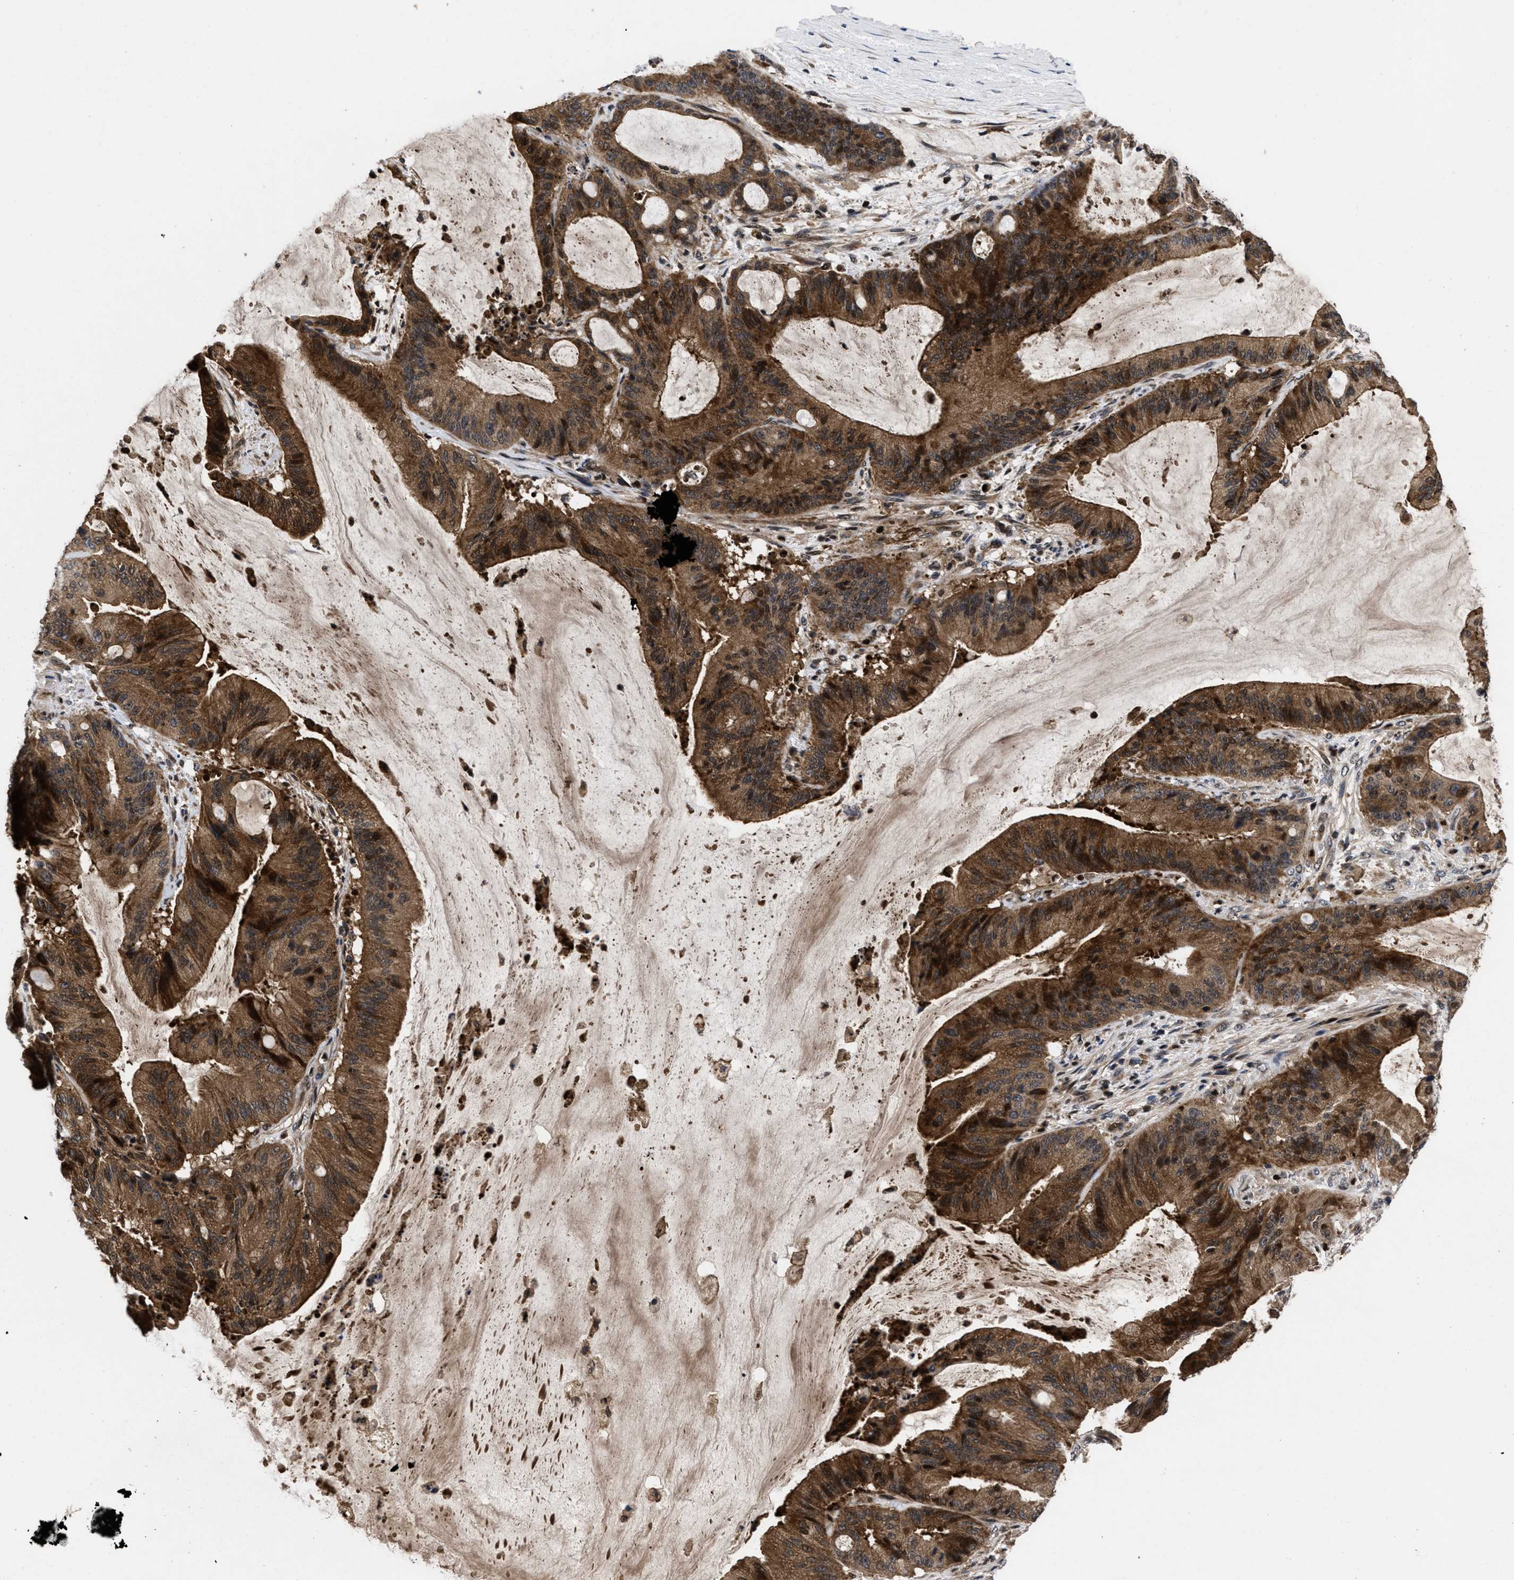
{"staining": {"intensity": "strong", "quantity": ">75%", "location": "cytoplasmic/membranous"}, "tissue": "liver cancer", "cell_type": "Tumor cells", "image_type": "cancer", "snomed": [{"axis": "morphology", "description": "Normal tissue, NOS"}, {"axis": "morphology", "description": "Cholangiocarcinoma"}, {"axis": "topography", "description": "Liver"}, {"axis": "topography", "description": "Peripheral nerve tissue"}], "caption": "Protein expression analysis of liver cancer (cholangiocarcinoma) reveals strong cytoplasmic/membranous expression in about >75% of tumor cells.", "gene": "FAM200A", "patient": {"sex": "female", "age": 73}}